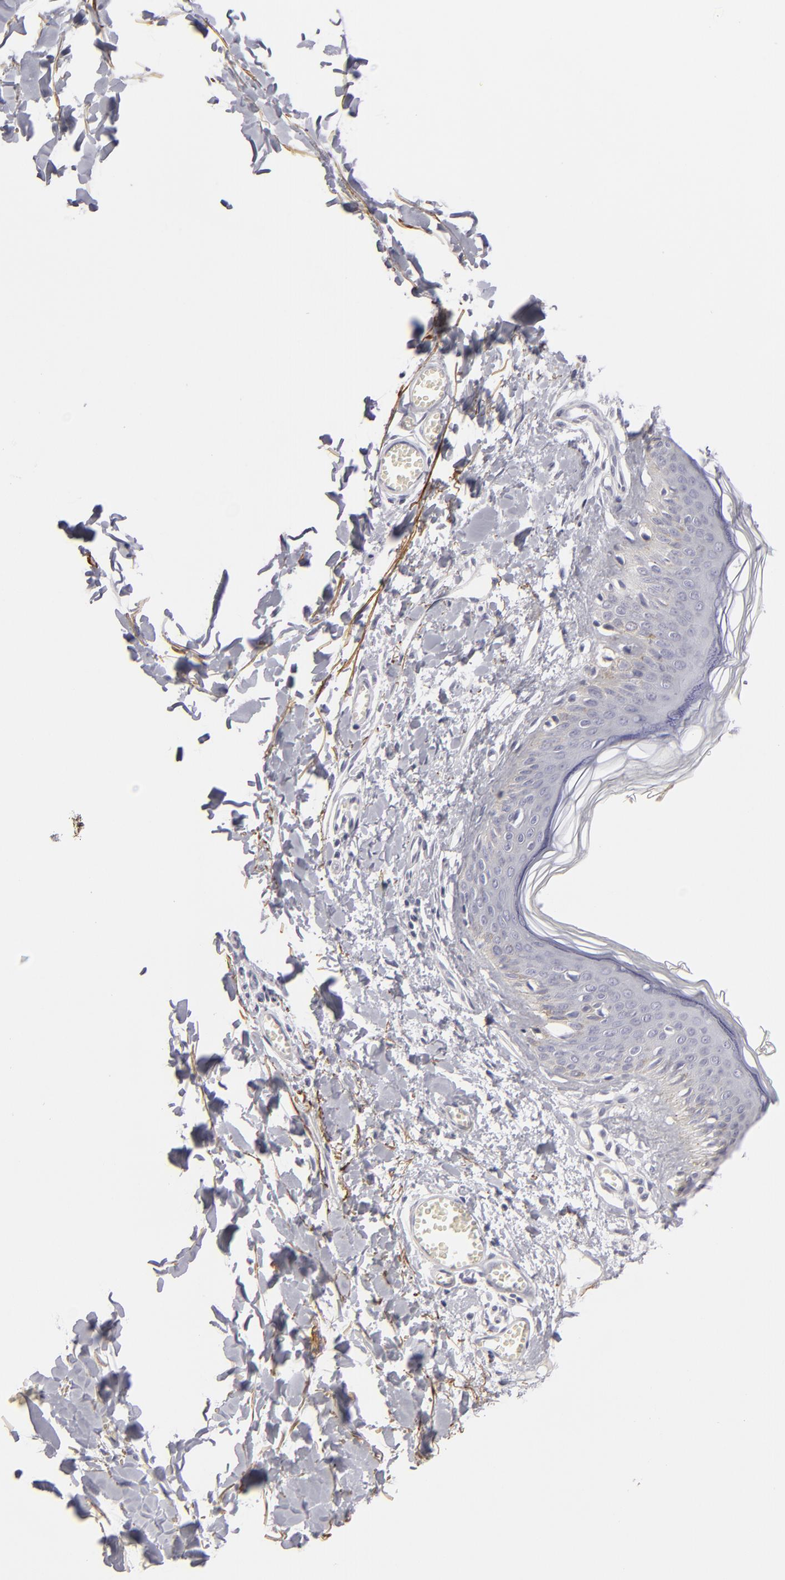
{"staining": {"intensity": "negative", "quantity": "none", "location": "none"}, "tissue": "skin", "cell_type": "Fibroblasts", "image_type": "normal", "snomed": [{"axis": "morphology", "description": "Normal tissue, NOS"}, {"axis": "morphology", "description": "Sarcoma, NOS"}, {"axis": "topography", "description": "Skin"}, {"axis": "topography", "description": "Soft tissue"}], "caption": "The photomicrograph demonstrates no significant staining in fibroblasts of skin.", "gene": "C9", "patient": {"sex": "female", "age": 51}}